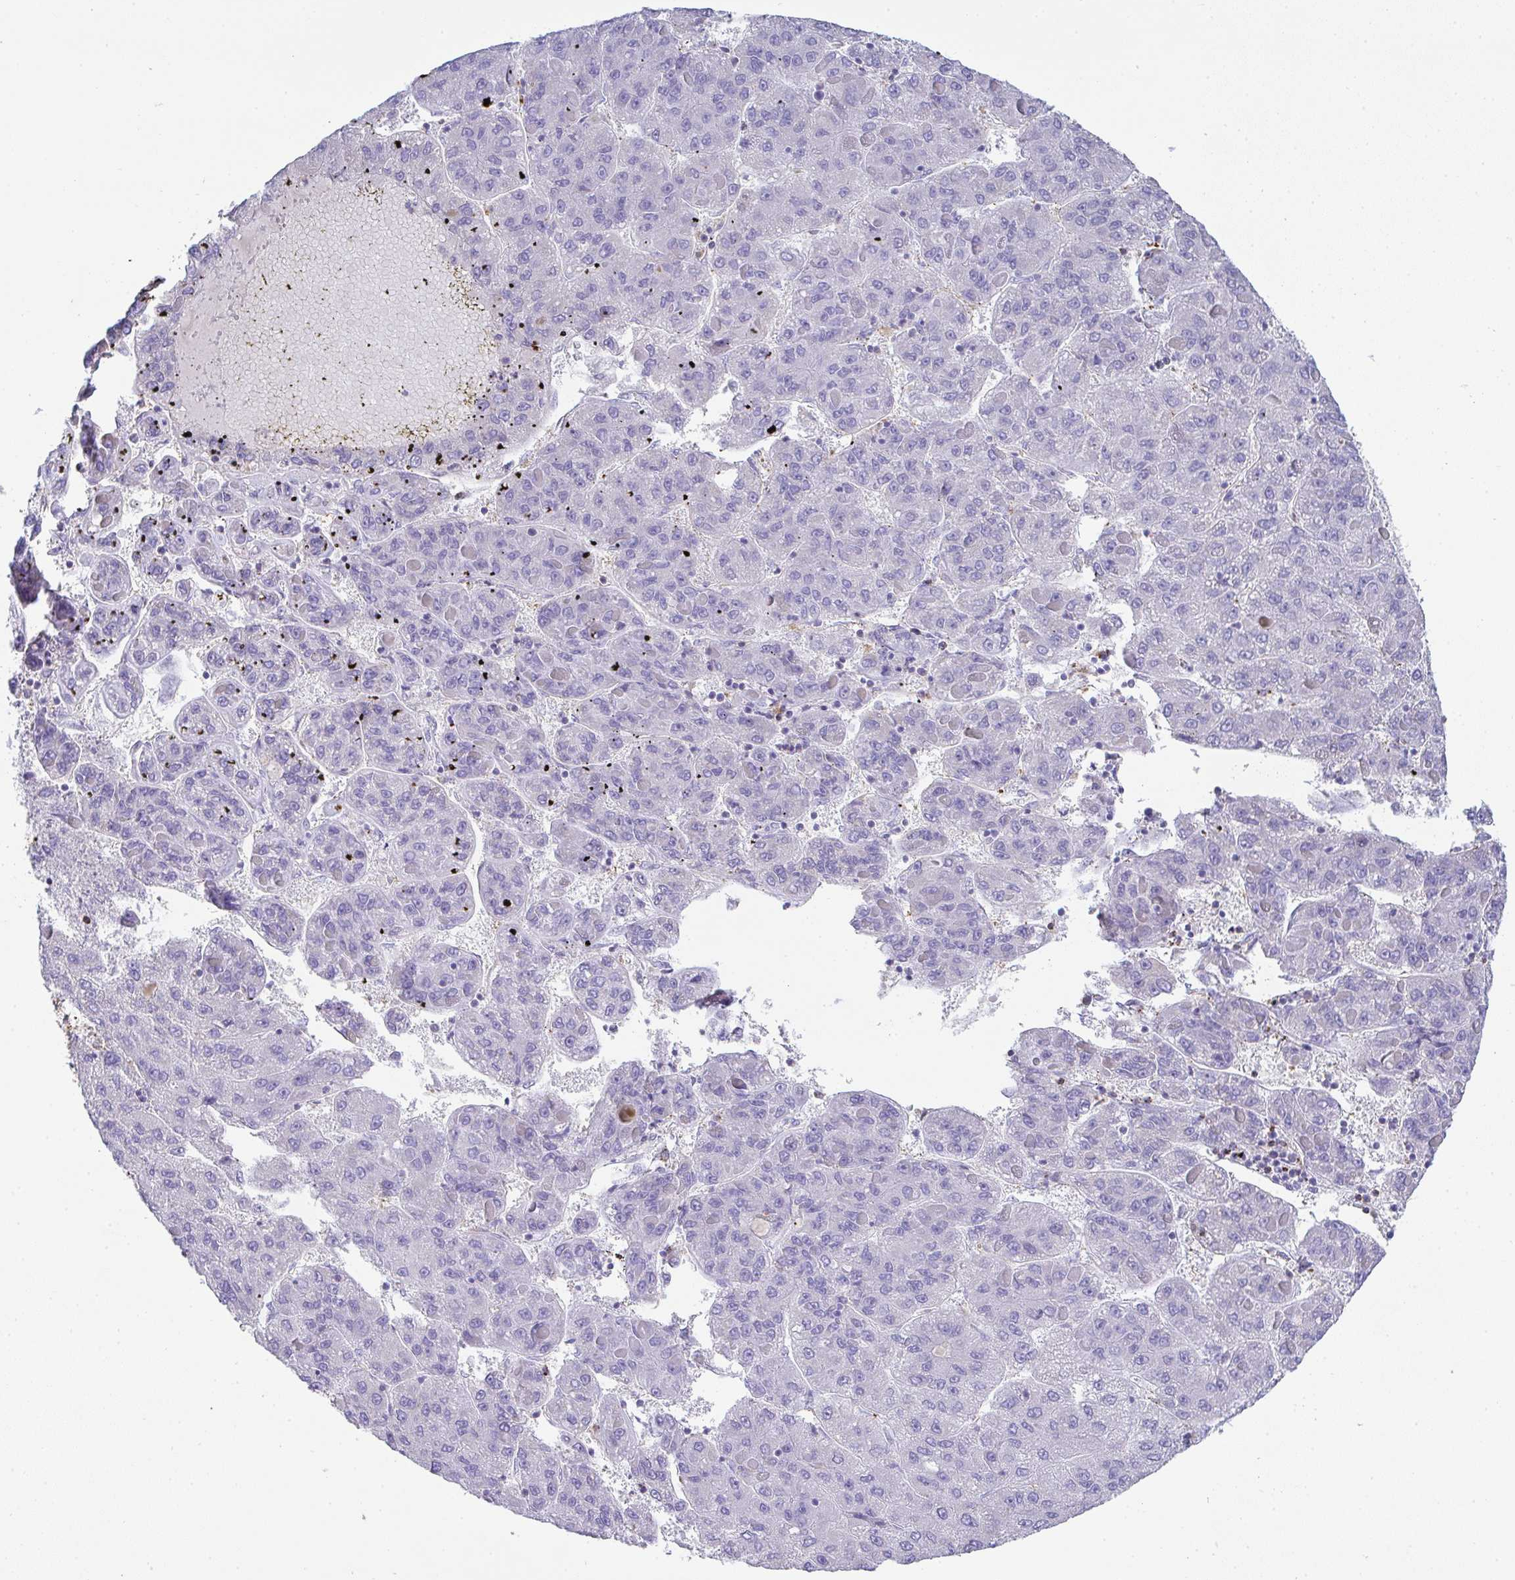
{"staining": {"intensity": "negative", "quantity": "none", "location": "none"}, "tissue": "liver cancer", "cell_type": "Tumor cells", "image_type": "cancer", "snomed": [{"axis": "morphology", "description": "Carcinoma, Hepatocellular, NOS"}, {"axis": "topography", "description": "Liver"}], "caption": "Immunohistochemistry histopathology image of neoplastic tissue: liver hepatocellular carcinoma stained with DAB (3,3'-diaminobenzidine) reveals no significant protein positivity in tumor cells. The staining is performed using DAB brown chromogen with nuclei counter-stained in using hematoxylin.", "gene": "TNFAIP8", "patient": {"sex": "female", "age": 82}}